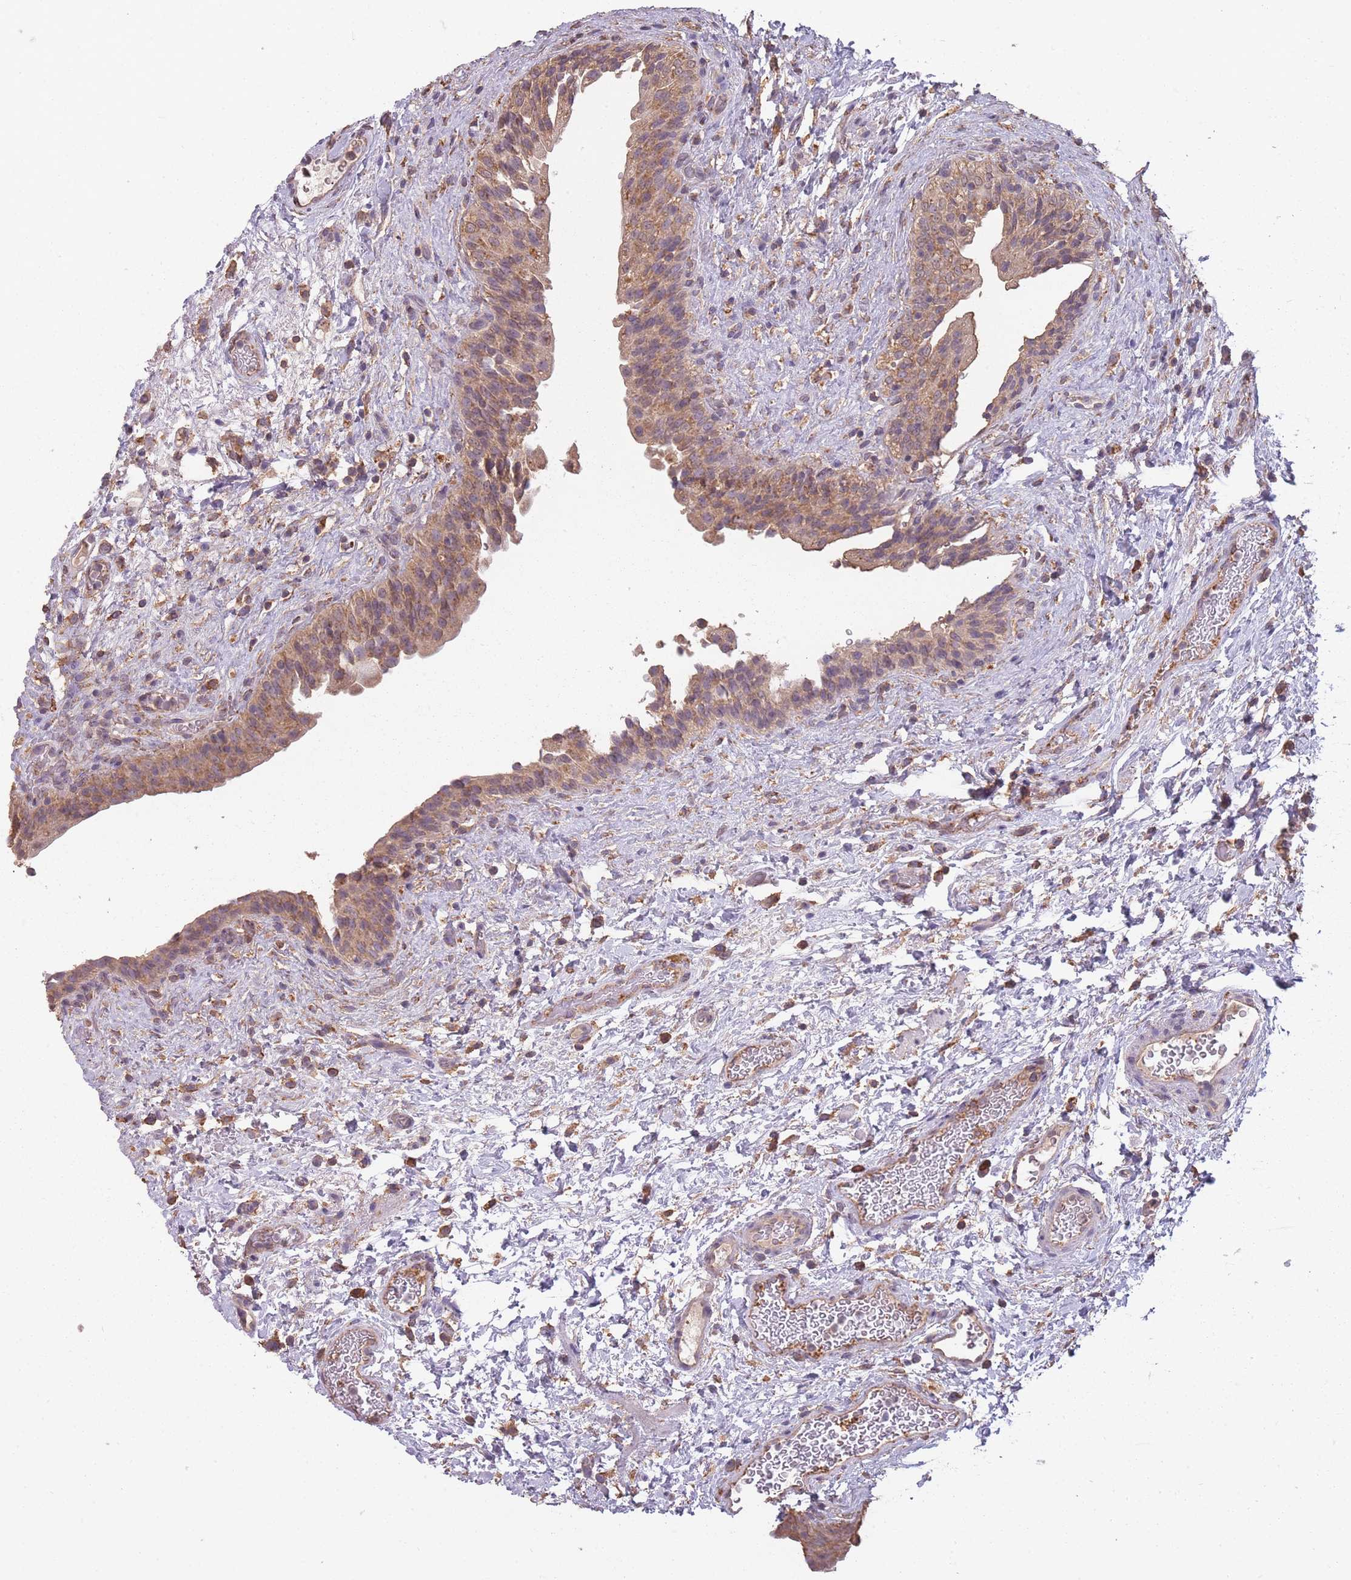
{"staining": {"intensity": "moderate", "quantity": ">75%", "location": "cytoplasmic/membranous"}, "tissue": "urinary bladder", "cell_type": "Urothelial cells", "image_type": "normal", "snomed": [{"axis": "morphology", "description": "Normal tissue, NOS"}, {"axis": "topography", "description": "Urinary bladder"}], "caption": "Protein staining exhibits moderate cytoplasmic/membranous expression in approximately >75% of urothelial cells in benign urinary bladder.", "gene": "SANBR", "patient": {"sex": "male", "age": 69}}